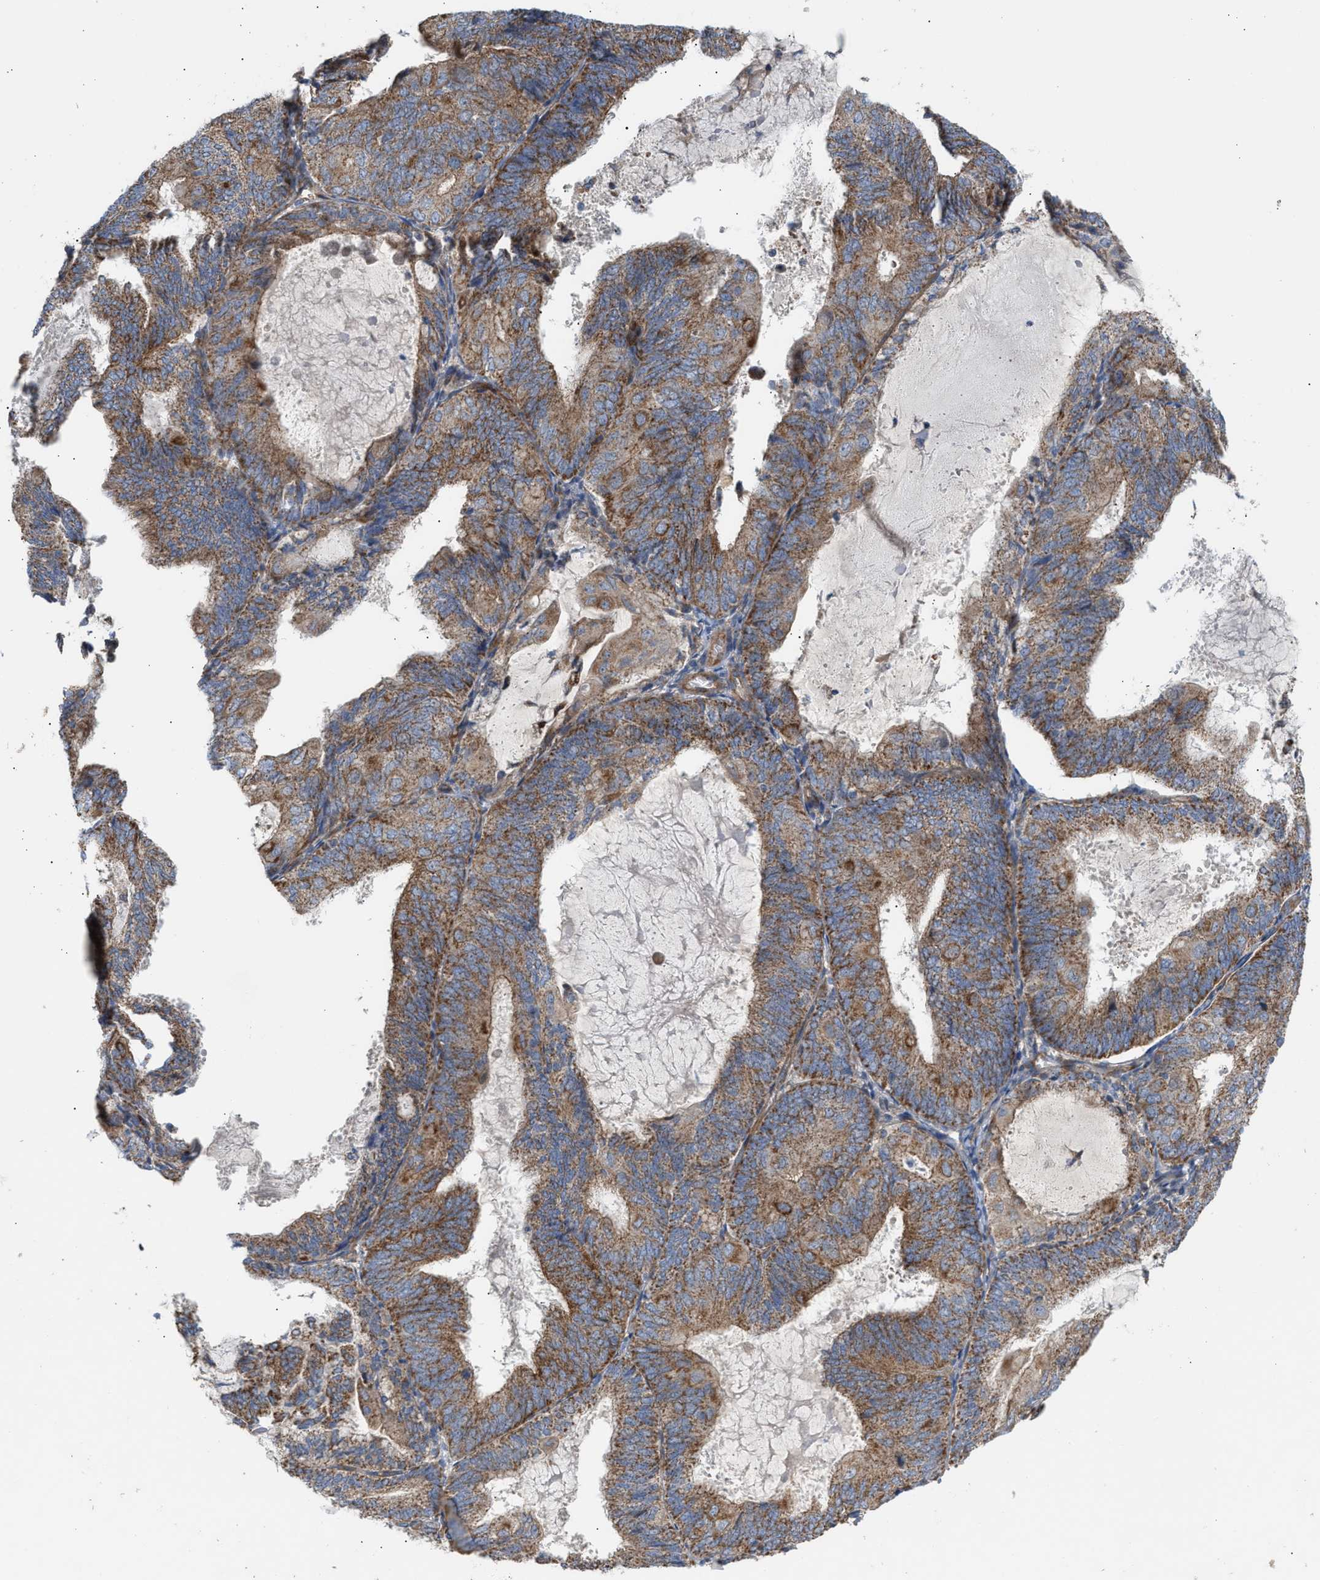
{"staining": {"intensity": "moderate", "quantity": ">75%", "location": "cytoplasmic/membranous"}, "tissue": "endometrial cancer", "cell_type": "Tumor cells", "image_type": "cancer", "snomed": [{"axis": "morphology", "description": "Adenocarcinoma, NOS"}, {"axis": "topography", "description": "Endometrium"}], "caption": "High-power microscopy captured an immunohistochemistry photomicrograph of endometrial cancer (adenocarcinoma), revealing moderate cytoplasmic/membranous expression in approximately >75% of tumor cells.", "gene": "OXSM", "patient": {"sex": "female", "age": 81}}